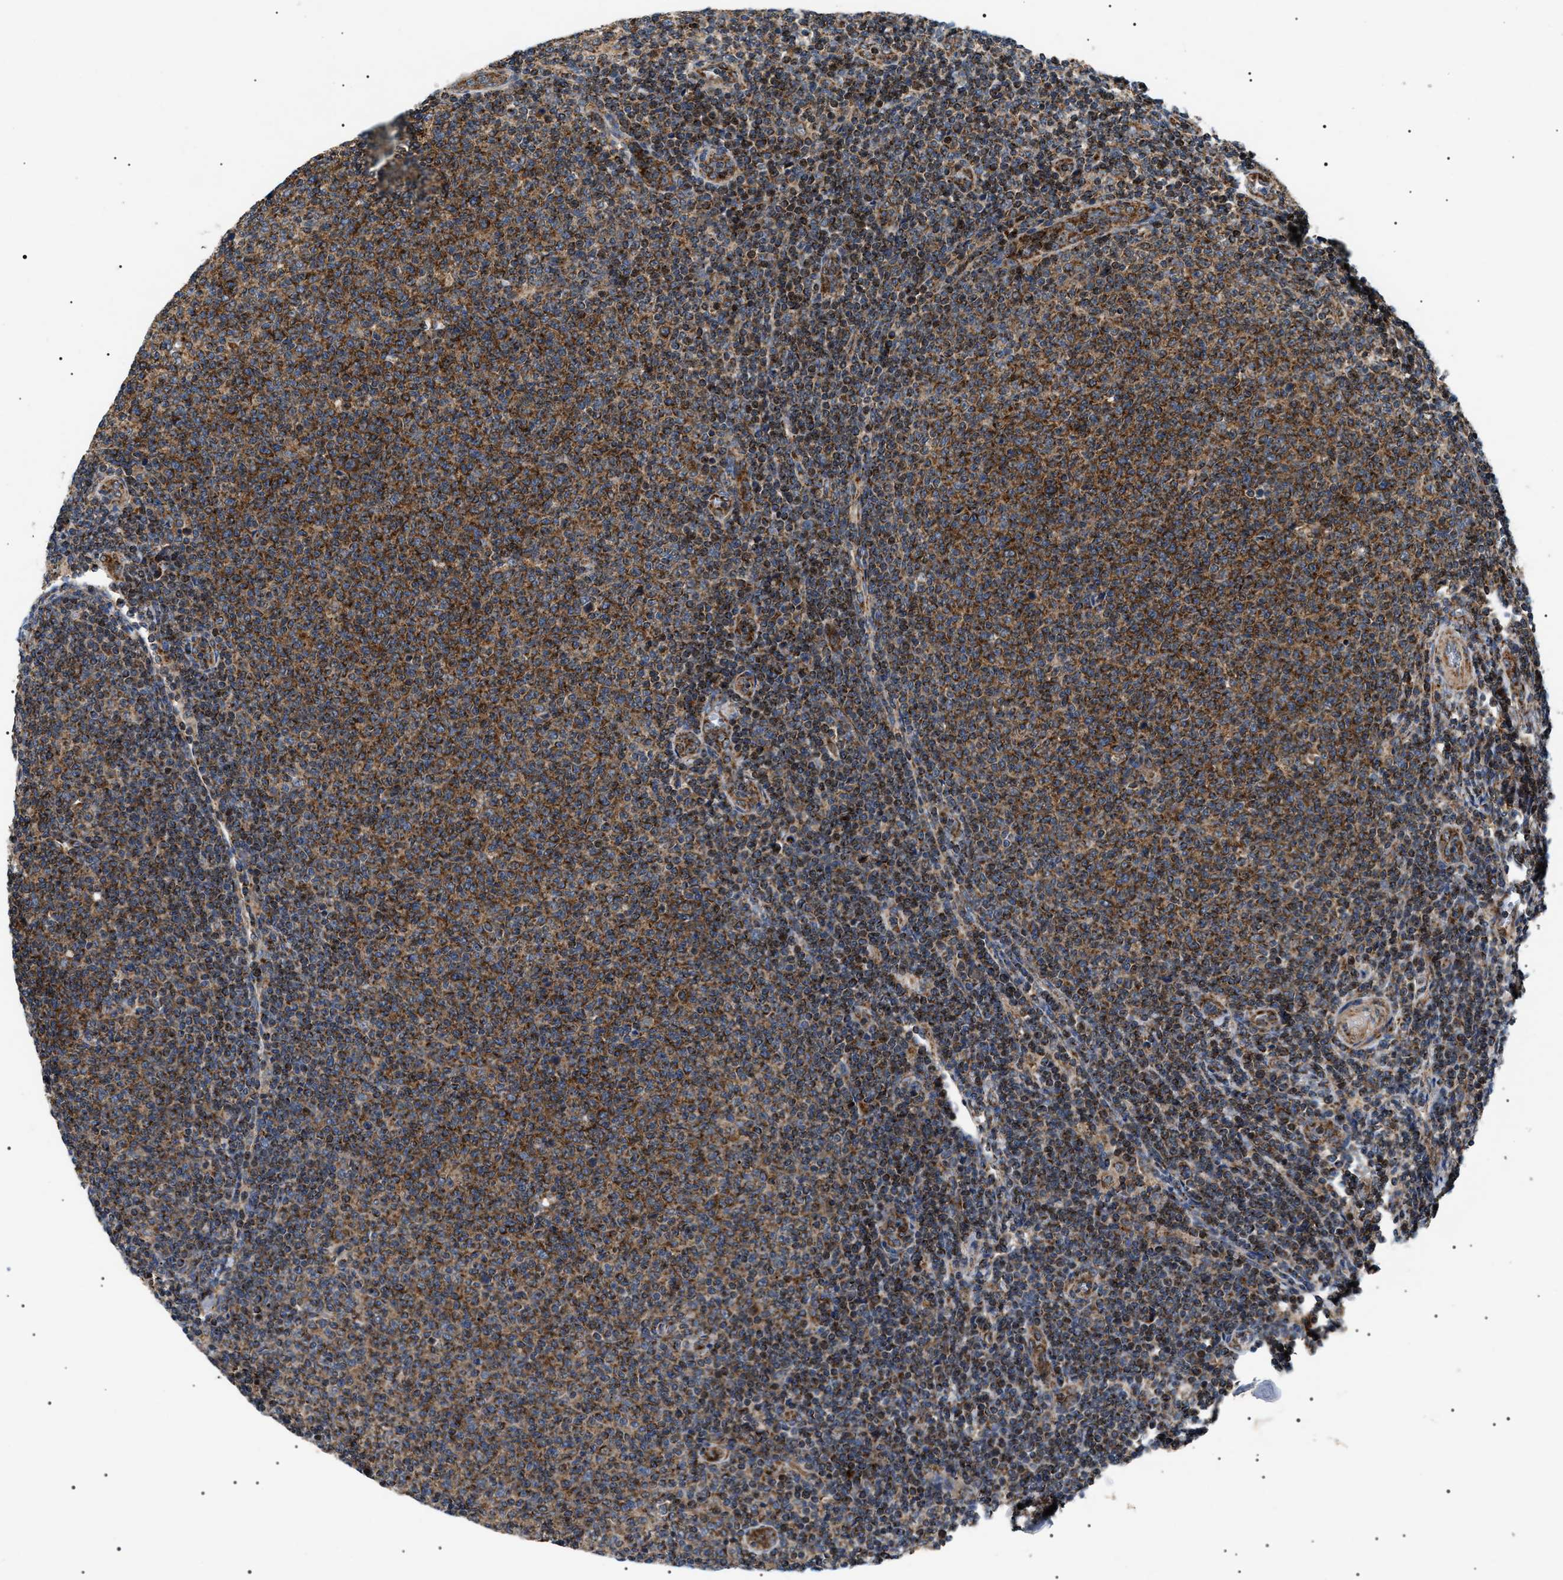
{"staining": {"intensity": "strong", "quantity": ">75%", "location": "cytoplasmic/membranous"}, "tissue": "lymphoma", "cell_type": "Tumor cells", "image_type": "cancer", "snomed": [{"axis": "morphology", "description": "Malignant lymphoma, non-Hodgkin's type, Low grade"}, {"axis": "topography", "description": "Lymph node"}], "caption": "Tumor cells reveal high levels of strong cytoplasmic/membranous staining in approximately >75% of cells in lymphoma.", "gene": "OXSM", "patient": {"sex": "male", "age": 66}}